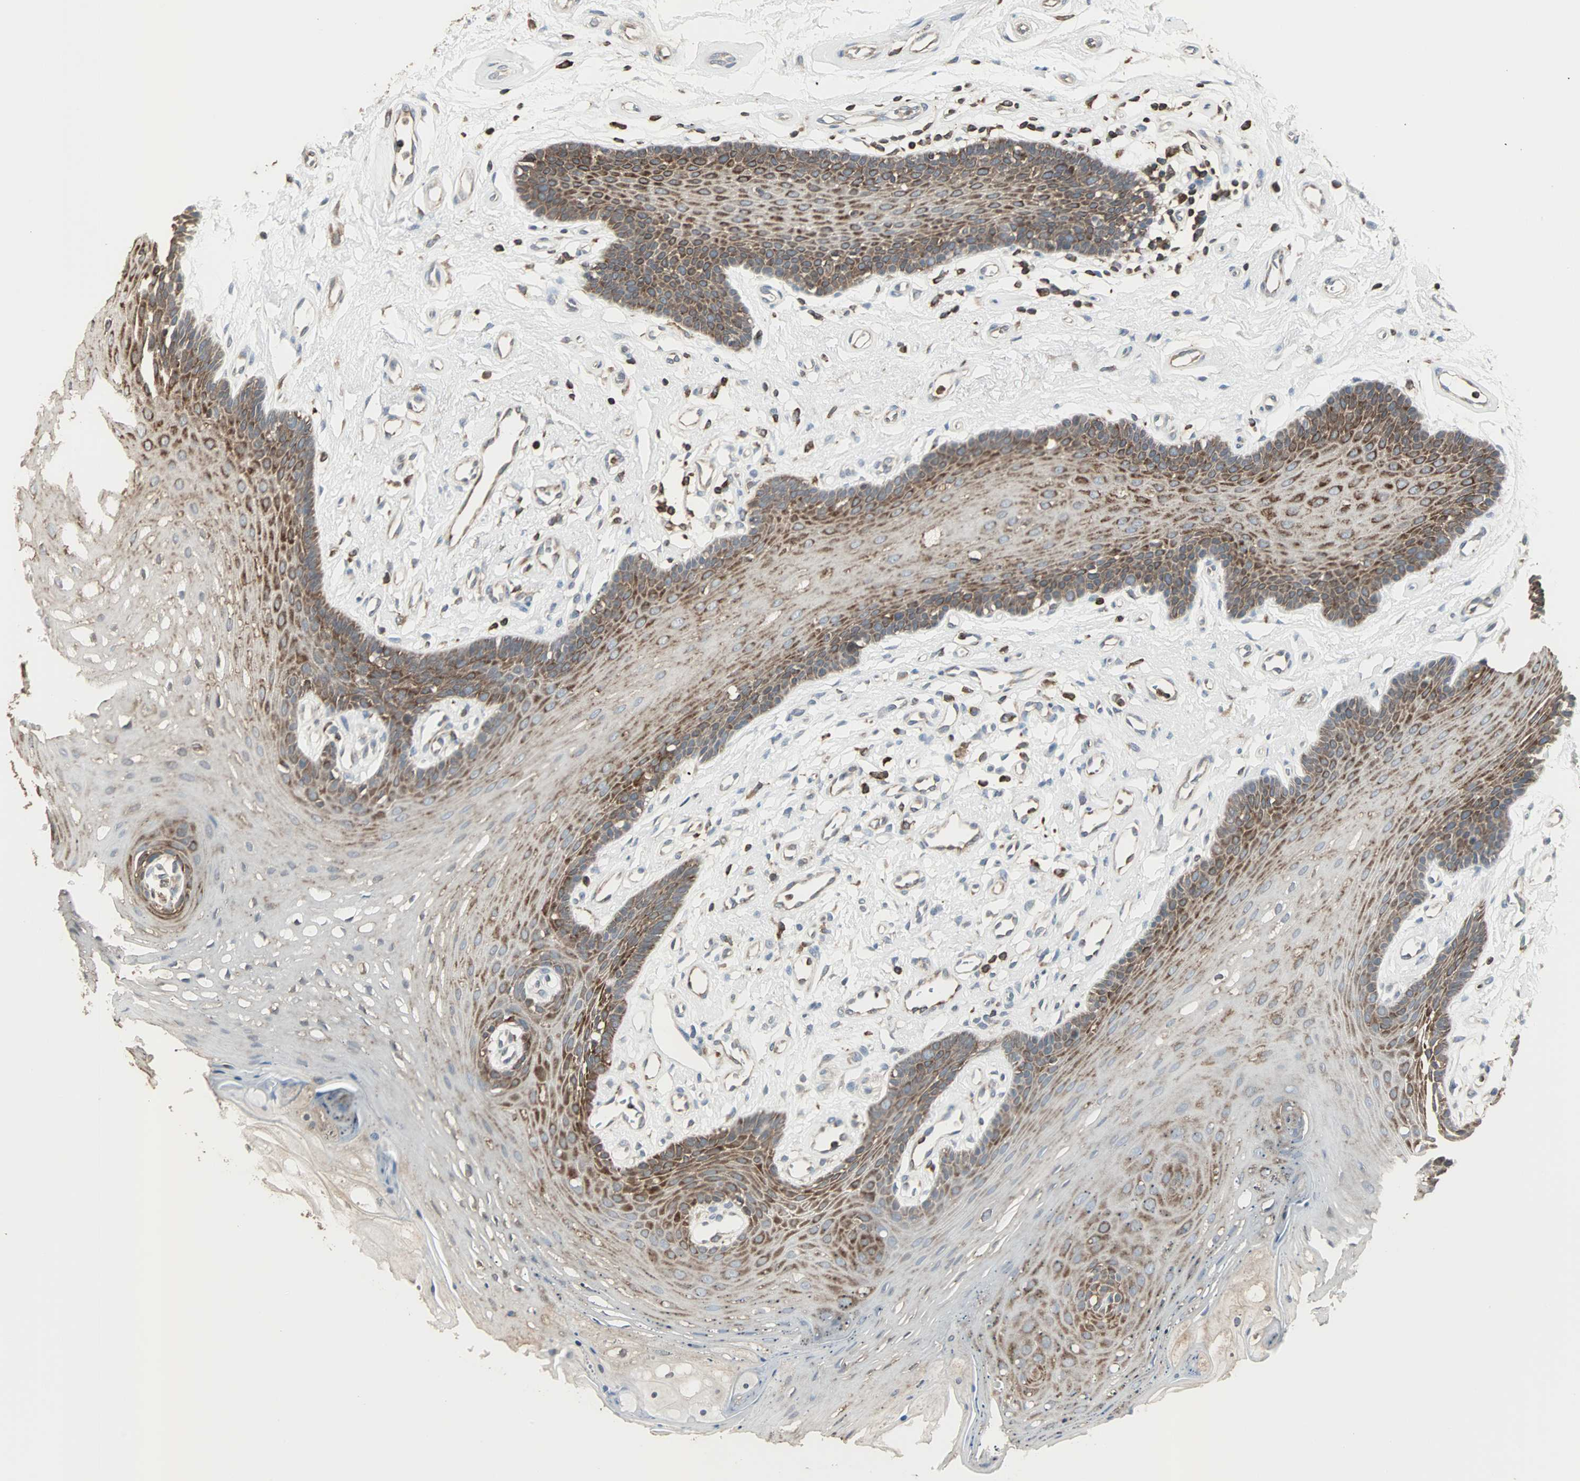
{"staining": {"intensity": "moderate", "quantity": "25%-75%", "location": "cytoplasmic/membranous"}, "tissue": "oral mucosa", "cell_type": "Squamous epithelial cells", "image_type": "normal", "snomed": [{"axis": "morphology", "description": "Normal tissue, NOS"}, {"axis": "topography", "description": "Oral tissue"}], "caption": "High-magnification brightfield microscopy of benign oral mucosa stained with DAB (3,3'-diaminobenzidine) (brown) and counterstained with hematoxylin (blue). squamous epithelial cells exhibit moderate cytoplasmic/membranous positivity is present in about25%-75% of cells.", "gene": "LRRFIP1", "patient": {"sex": "male", "age": 62}}